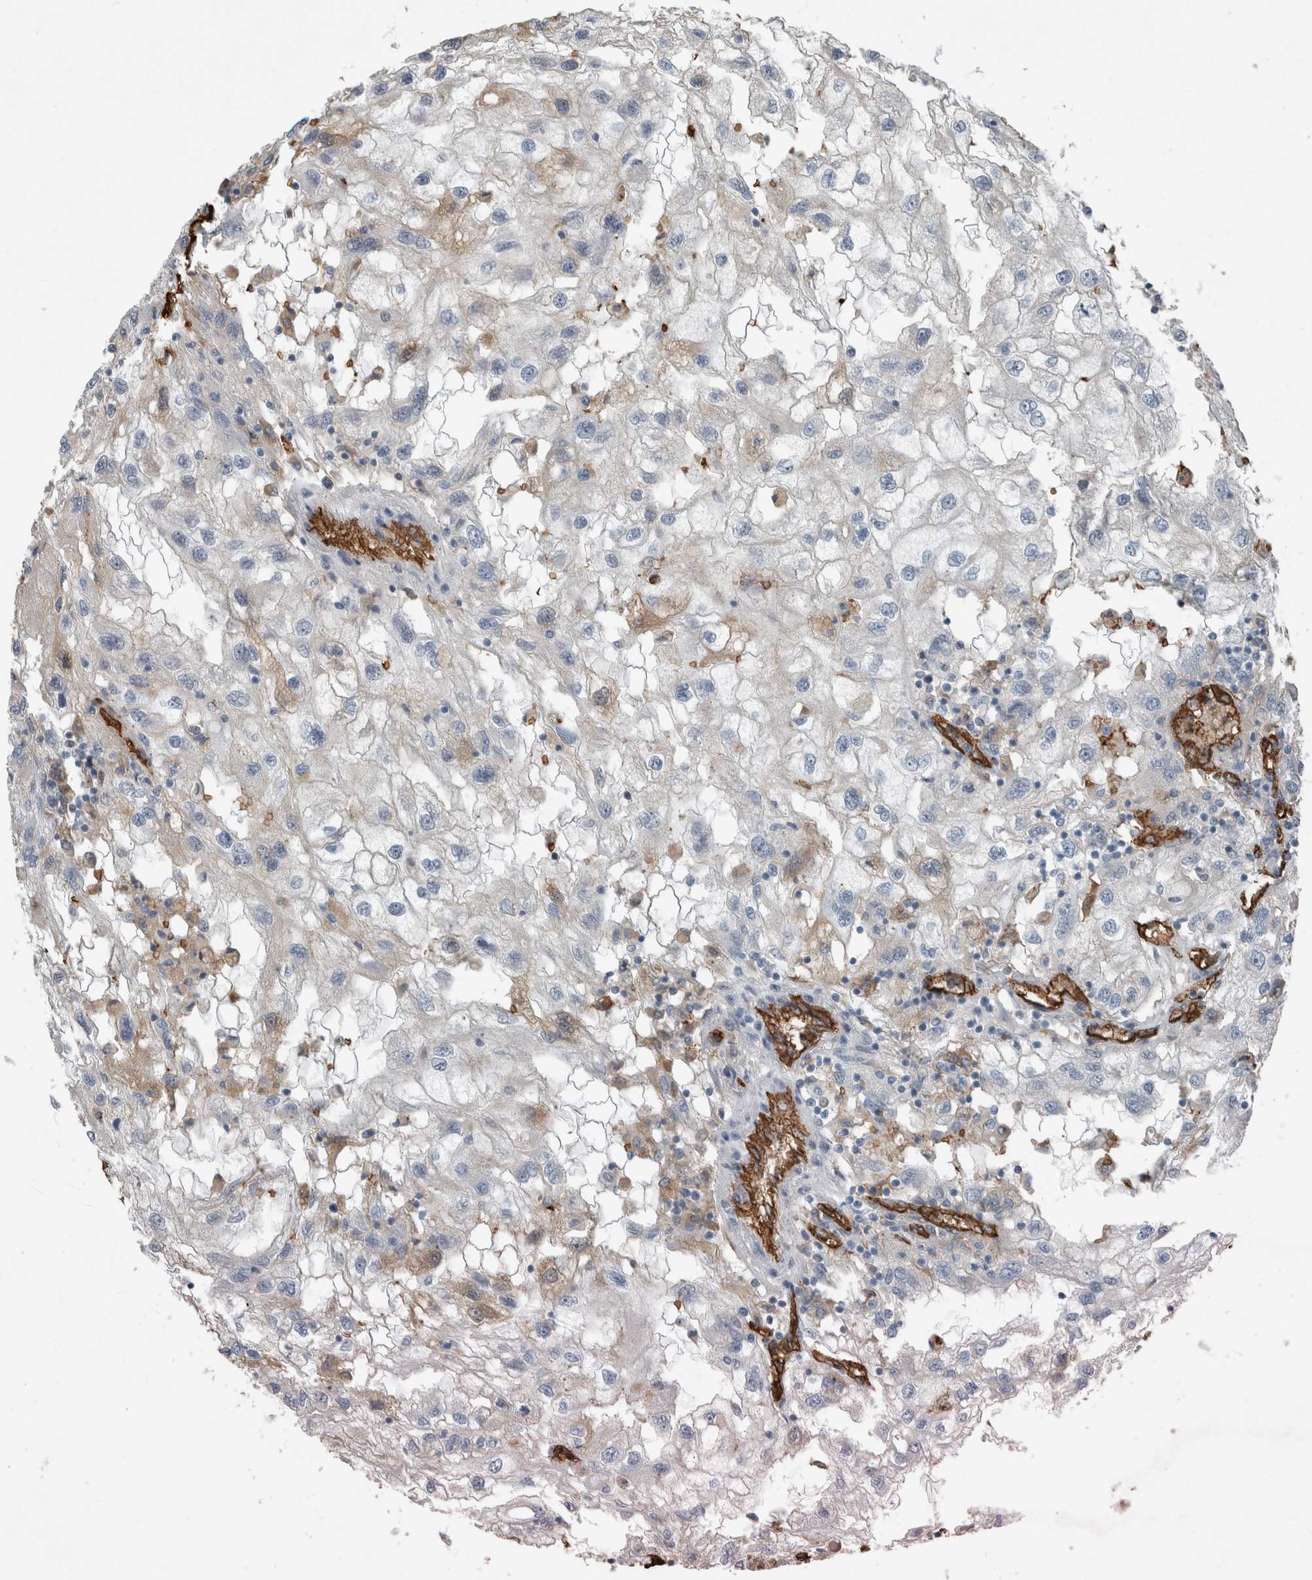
{"staining": {"intensity": "negative", "quantity": "none", "location": "none"}, "tissue": "renal cancer", "cell_type": "Tumor cells", "image_type": "cancer", "snomed": [{"axis": "morphology", "description": "Normal tissue, NOS"}, {"axis": "morphology", "description": "Adenocarcinoma, NOS"}, {"axis": "topography", "description": "Kidney"}], "caption": "Adenocarcinoma (renal) stained for a protein using immunohistochemistry demonstrates no positivity tumor cells.", "gene": "LBP", "patient": {"sex": "male", "age": 71}}